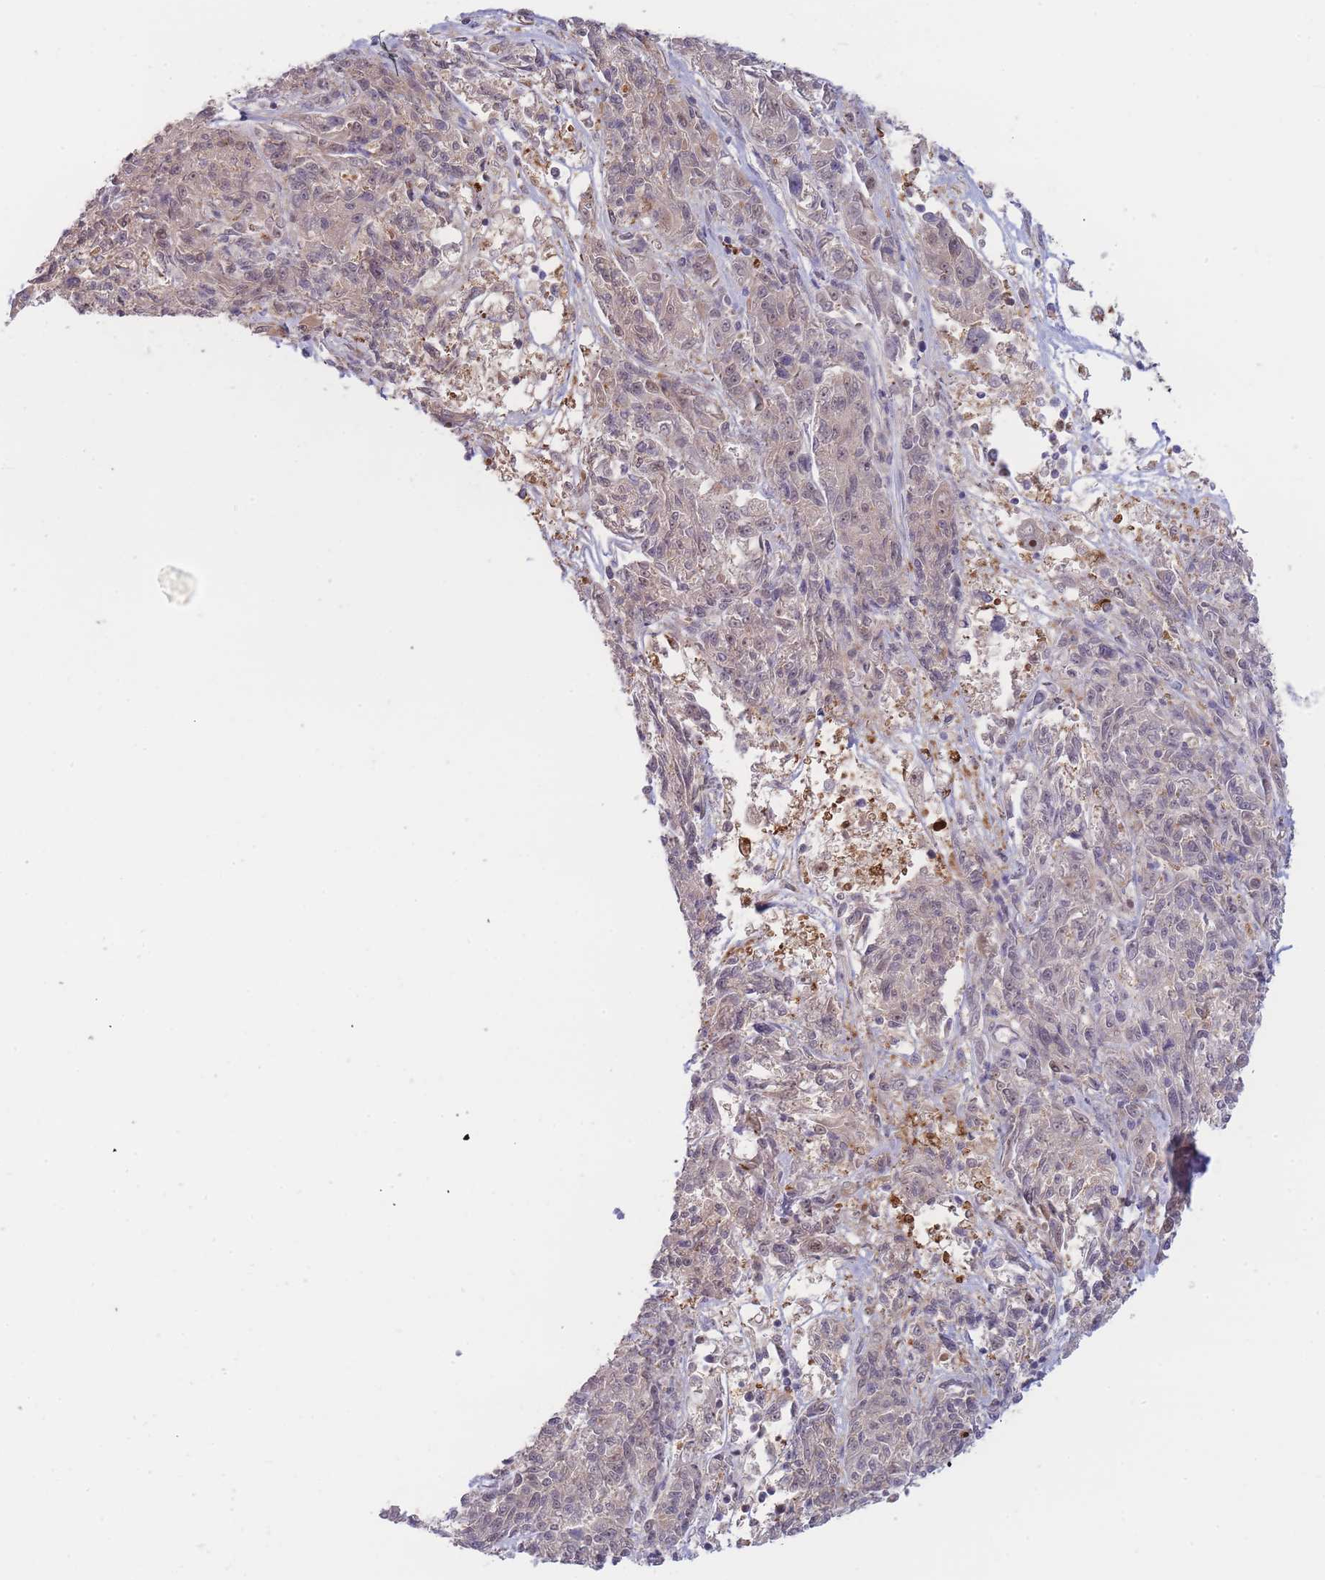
{"staining": {"intensity": "weak", "quantity": "25%-75%", "location": "cytoplasmic/membranous"}, "tissue": "melanoma", "cell_type": "Tumor cells", "image_type": "cancer", "snomed": [{"axis": "morphology", "description": "Malignant melanoma, NOS"}, {"axis": "topography", "description": "Skin"}], "caption": "High-power microscopy captured an IHC micrograph of malignant melanoma, revealing weak cytoplasmic/membranous positivity in approximately 25%-75% of tumor cells.", "gene": "DEAF1", "patient": {"sex": "male", "age": 53}}